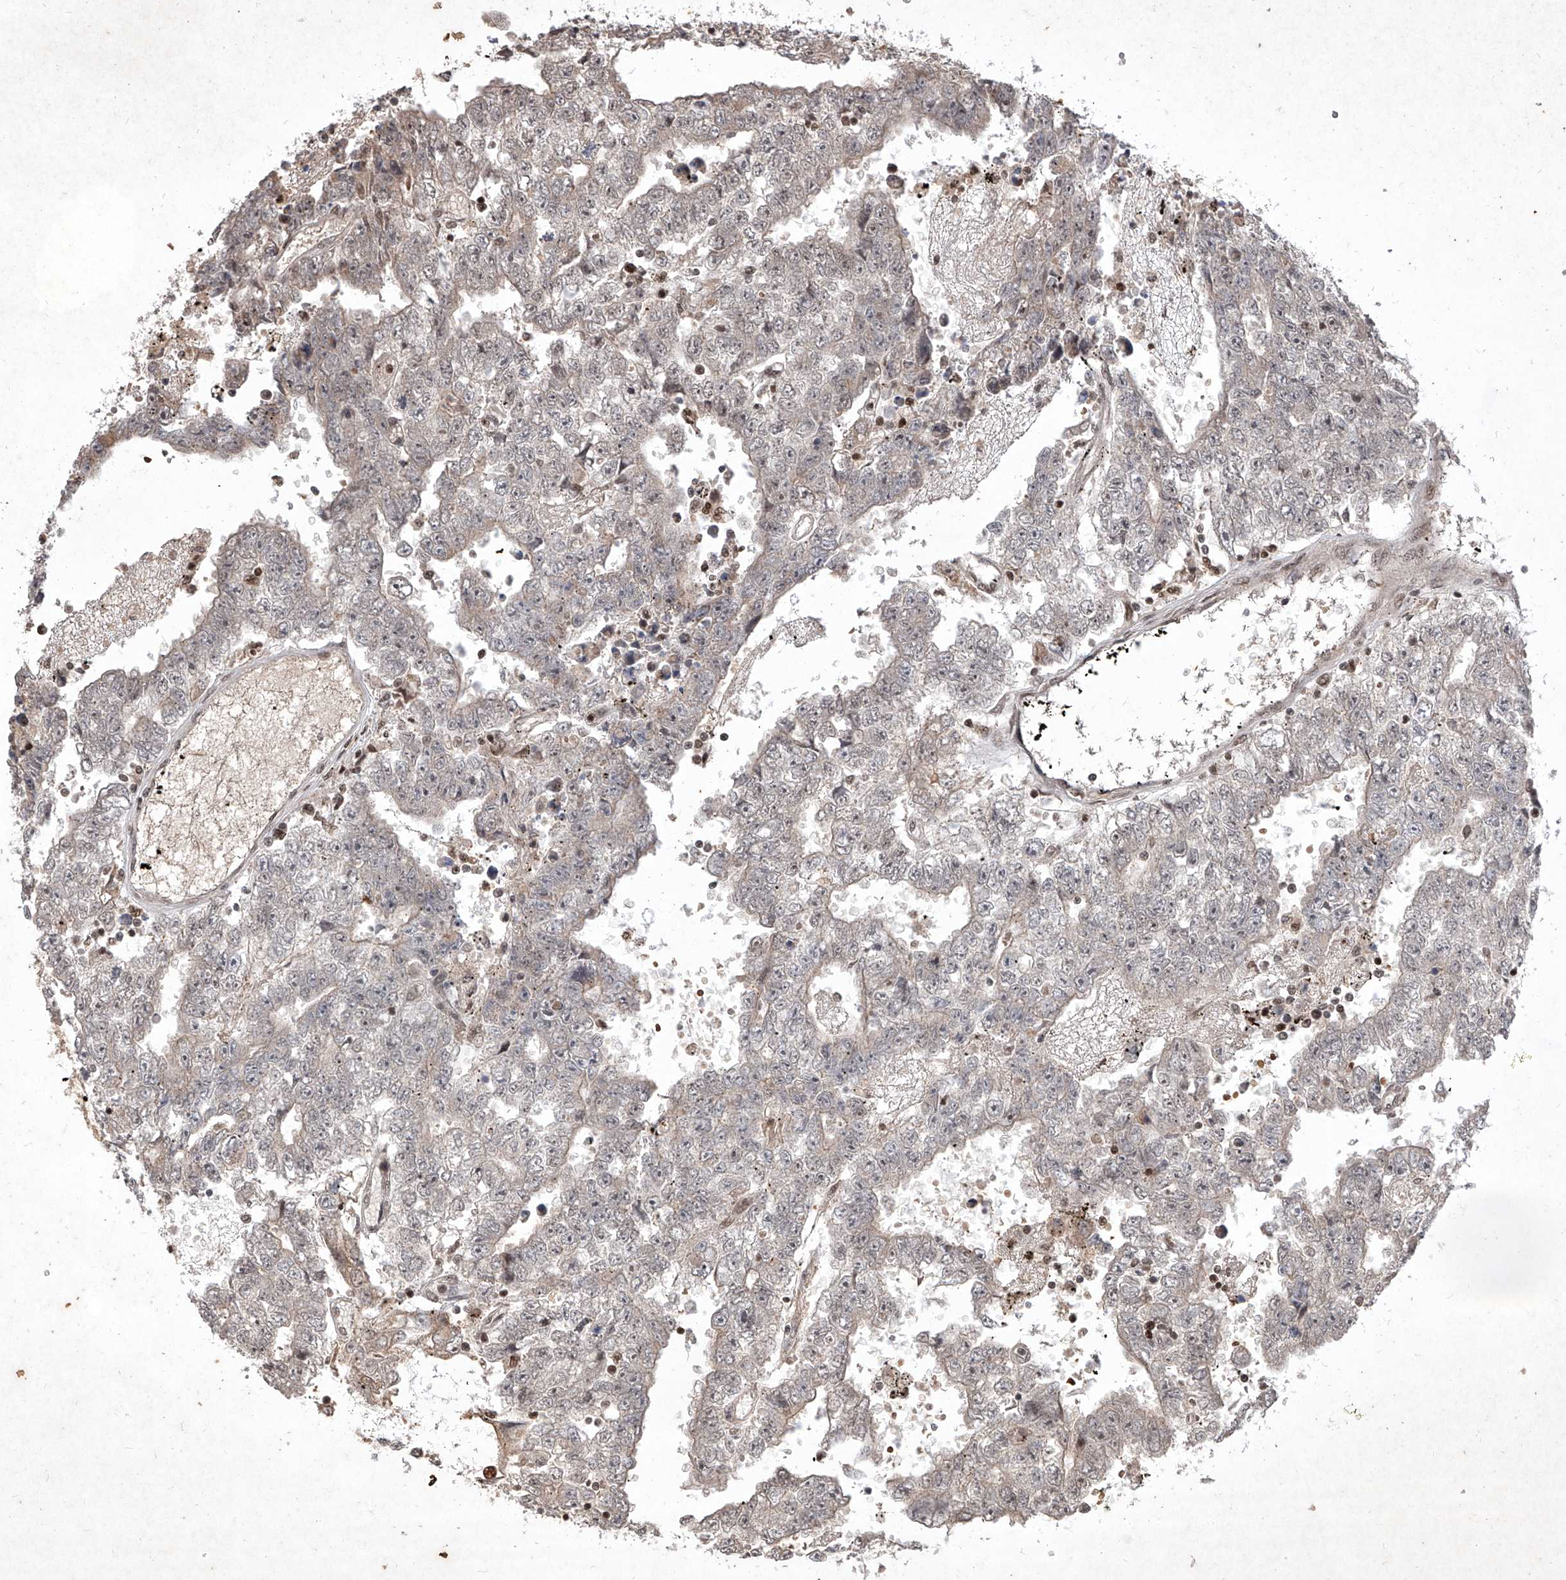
{"staining": {"intensity": "weak", "quantity": "<25%", "location": "cytoplasmic/membranous"}, "tissue": "testis cancer", "cell_type": "Tumor cells", "image_type": "cancer", "snomed": [{"axis": "morphology", "description": "Carcinoma, Embryonal, NOS"}, {"axis": "topography", "description": "Testis"}], "caption": "DAB immunohistochemical staining of human testis embryonal carcinoma displays no significant staining in tumor cells.", "gene": "IRF2", "patient": {"sex": "male", "age": 25}}